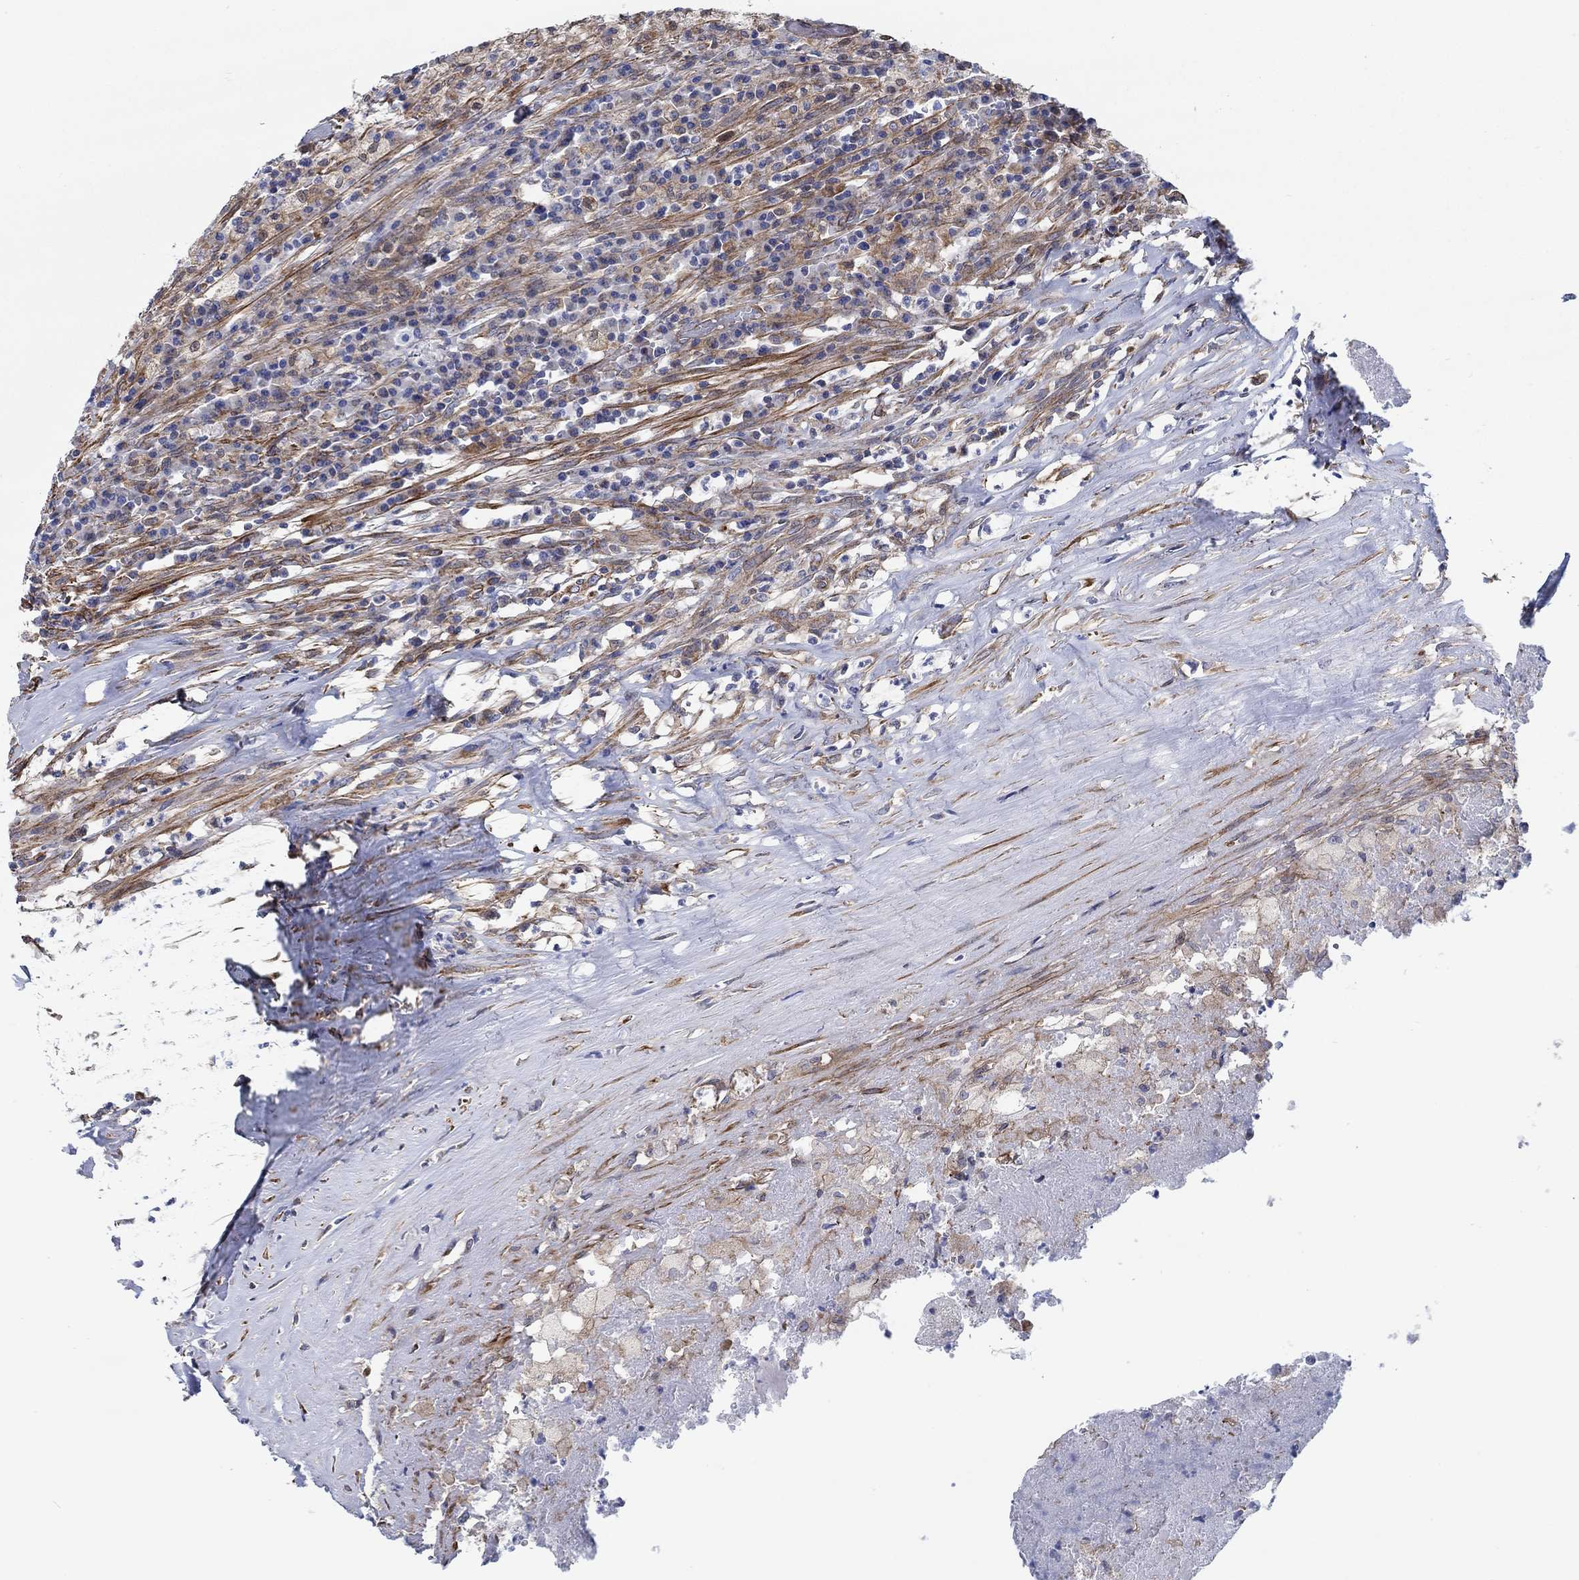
{"staining": {"intensity": "moderate", "quantity": "25%-75%", "location": "cytoplasmic/membranous"}, "tissue": "testis cancer", "cell_type": "Tumor cells", "image_type": "cancer", "snomed": [{"axis": "morphology", "description": "Necrosis, NOS"}, {"axis": "morphology", "description": "Carcinoma, Embryonal, NOS"}, {"axis": "topography", "description": "Testis"}], "caption": "This histopathology image demonstrates IHC staining of human testis cancer, with medium moderate cytoplasmic/membranous staining in about 25%-75% of tumor cells.", "gene": "FMN1", "patient": {"sex": "male", "age": 19}}